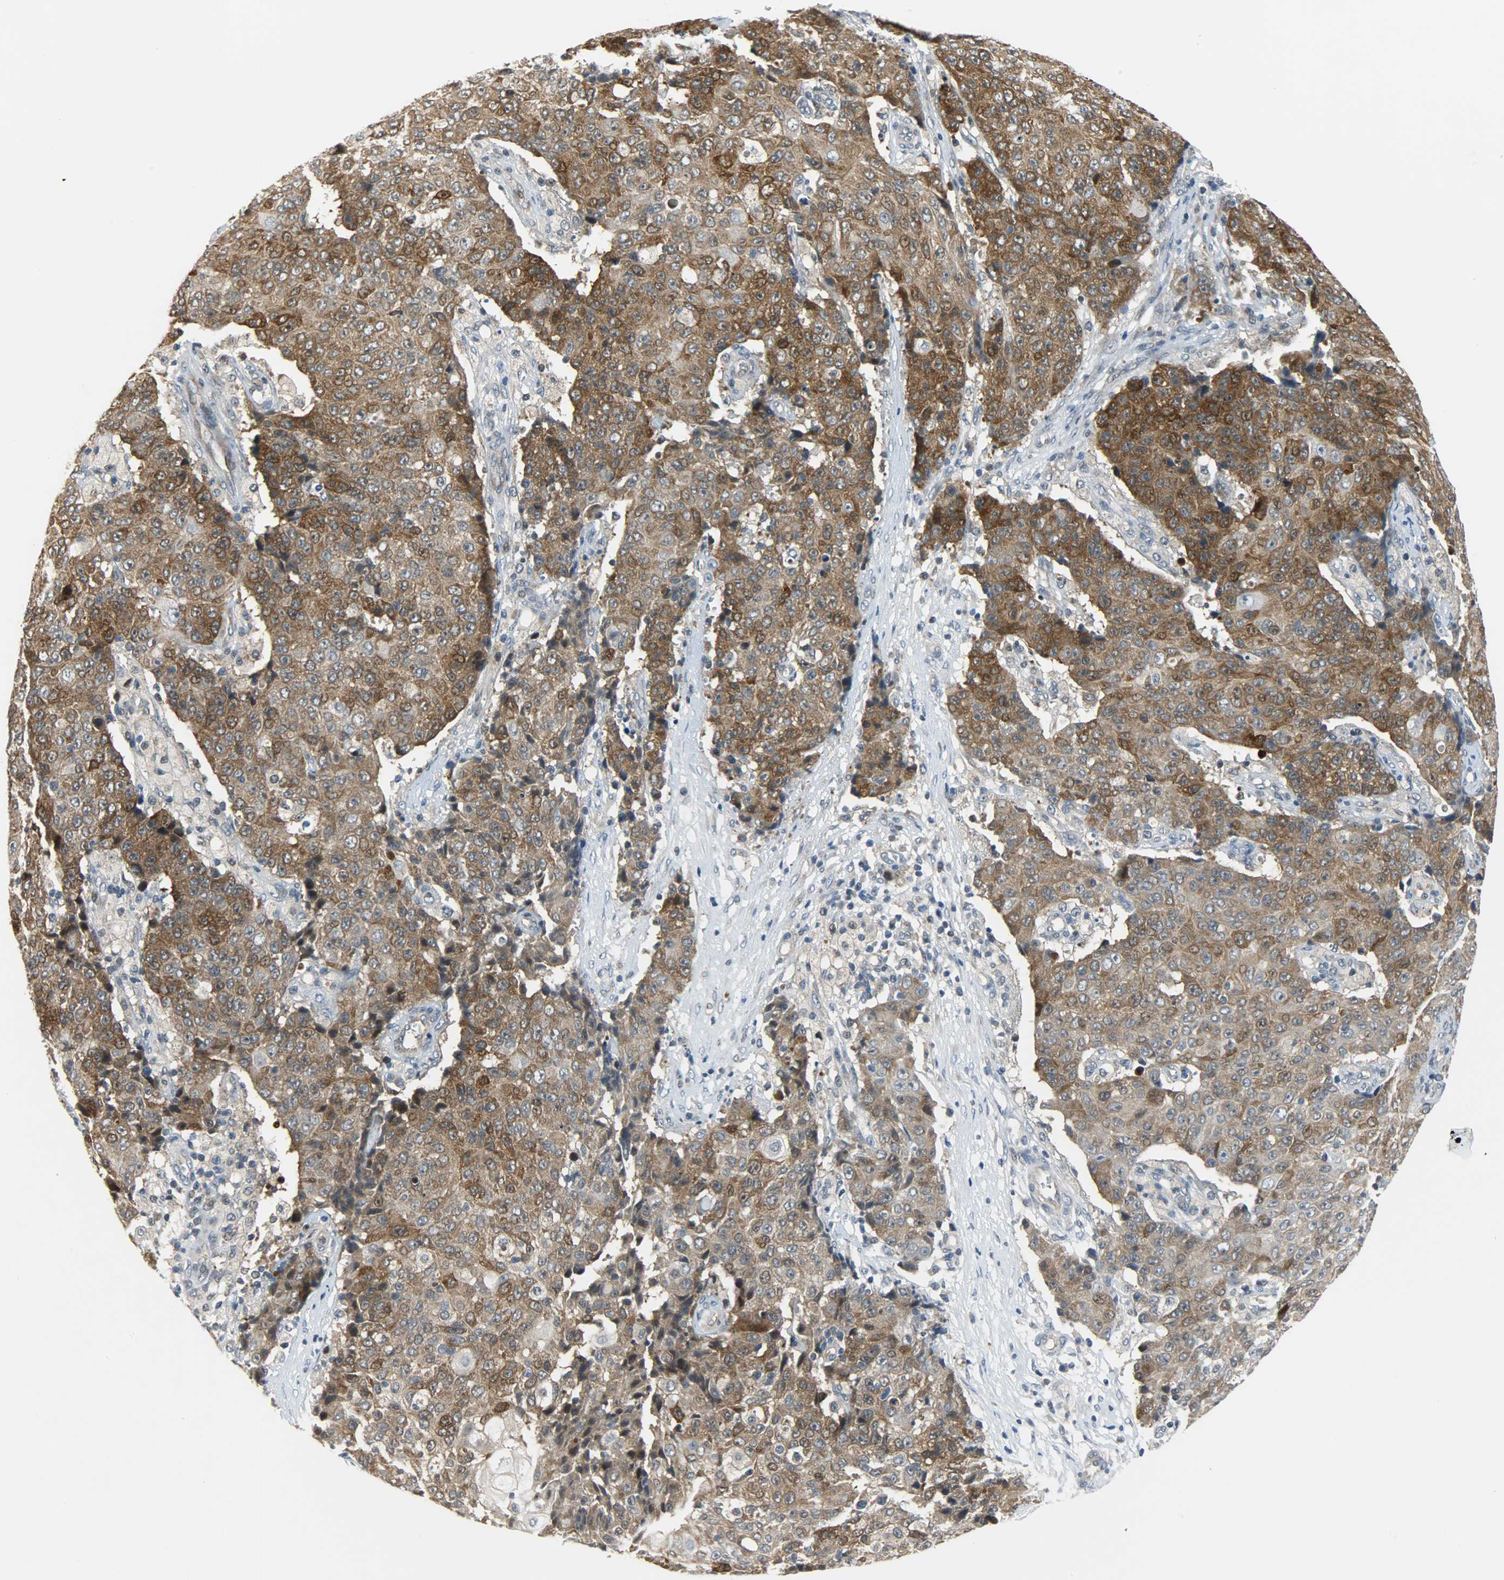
{"staining": {"intensity": "moderate", "quantity": ">75%", "location": "cytoplasmic/membranous"}, "tissue": "ovarian cancer", "cell_type": "Tumor cells", "image_type": "cancer", "snomed": [{"axis": "morphology", "description": "Carcinoma, endometroid"}, {"axis": "topography", "description": "Ovary"}], "caption": "Immunohistochemical staining of human ovarian endometroid carcinoma displays medium levels of moderate cytoplasmic/membranous positivity in about >75% of tumor cells.", "gene": "EIF4EBP1", "patient": {"sex": "female", "age": 42}}